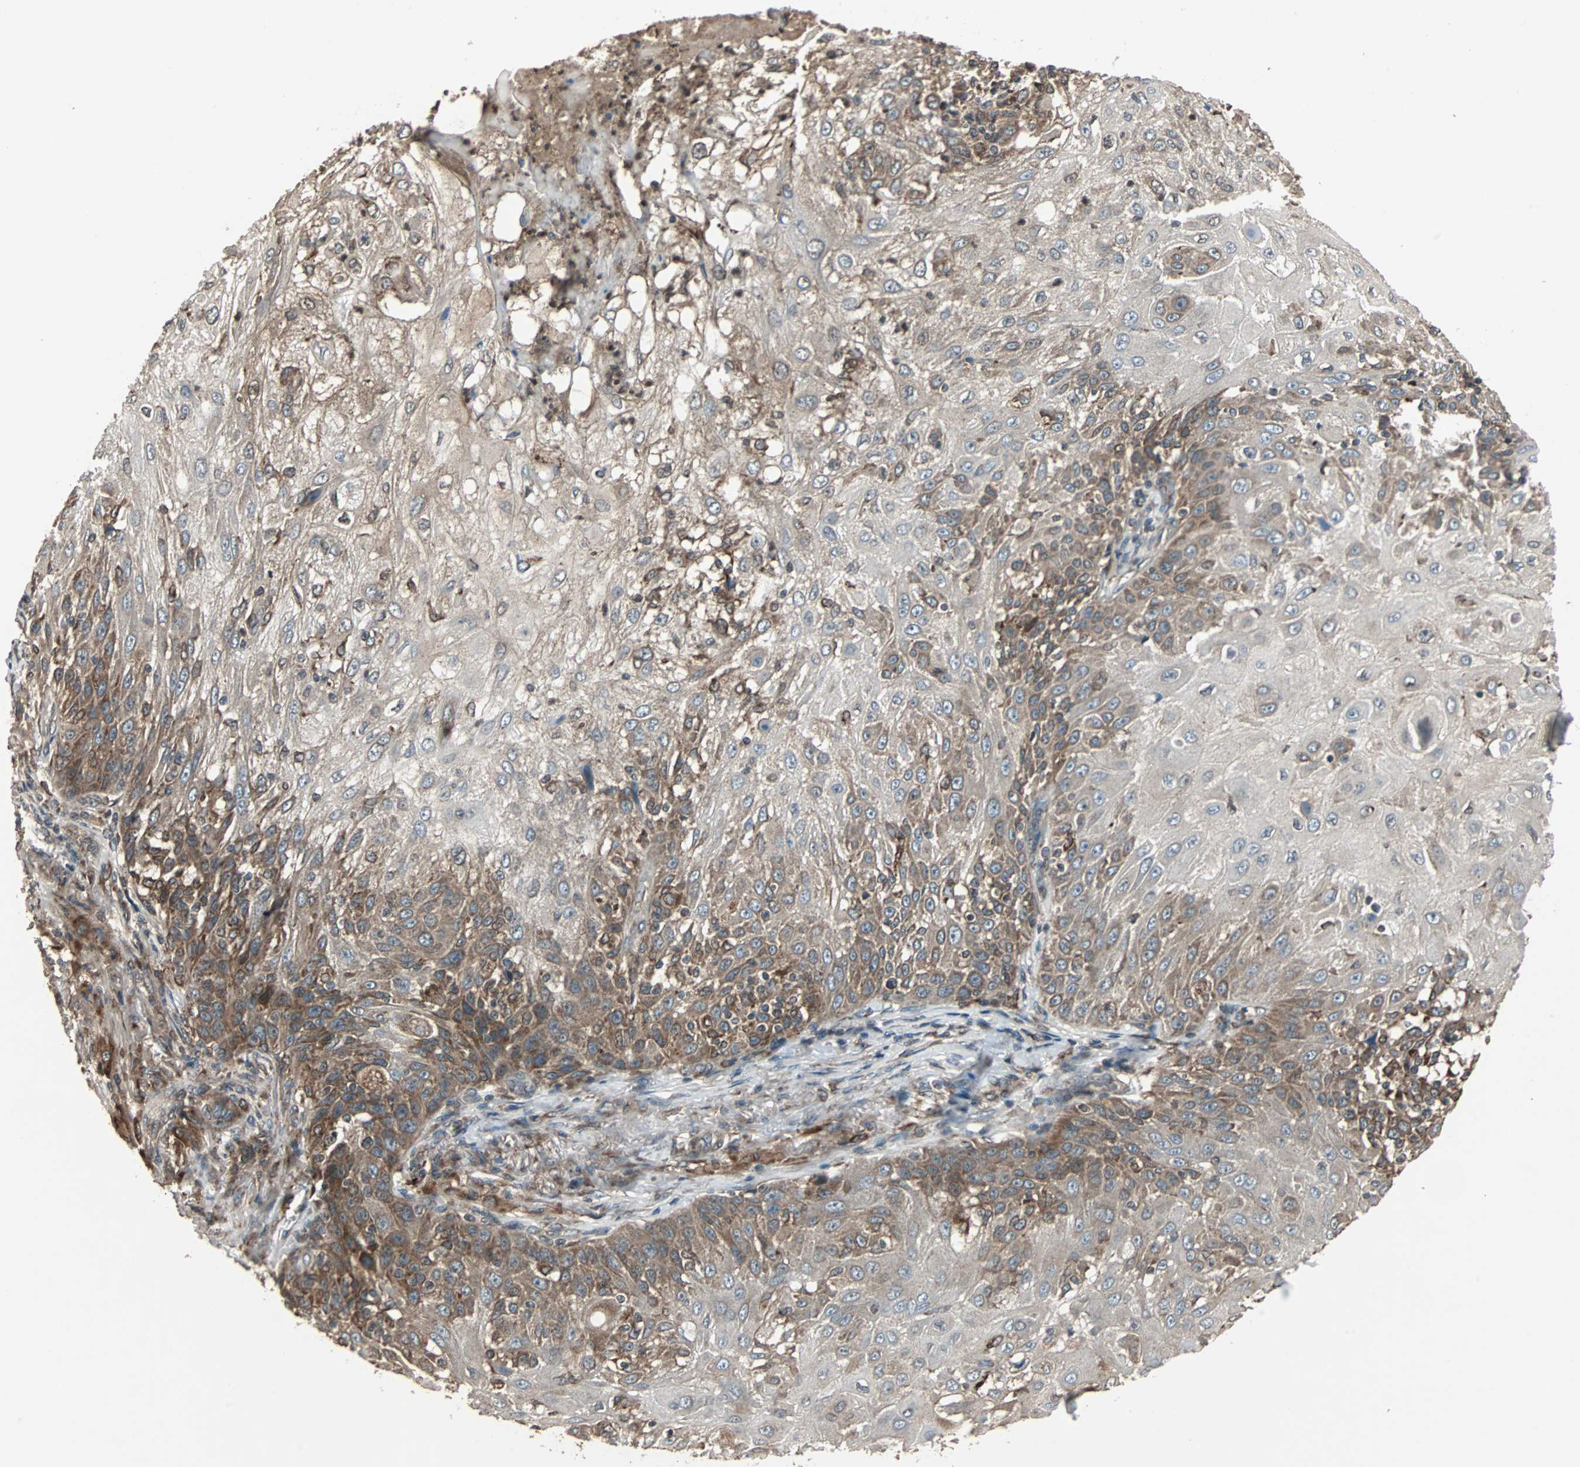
{"staining": {"intensity": "strong", "quantity": "25%-75%", "location": "cytoplasmic/membranous"}, "tissue": "skin cancer", "cell_type": "Tumor cells", "image_type": "cancer", "snomed": [{"axis": "morphology", "description": "Normal tissue, NOS"}, {"axis": "morphology", "description": "Squamous cell carcinoma, NOS"}, {"axis": "topography", "description": "Skin"}], "caption": "Strong cytoplasmic/membranous protein staining is seen in about 25%-75% of tumor cells in skin cancer (squamous cell carcinoma).", "gene": "RAB7A", "patient": {"sex": "female", "age": 83}}